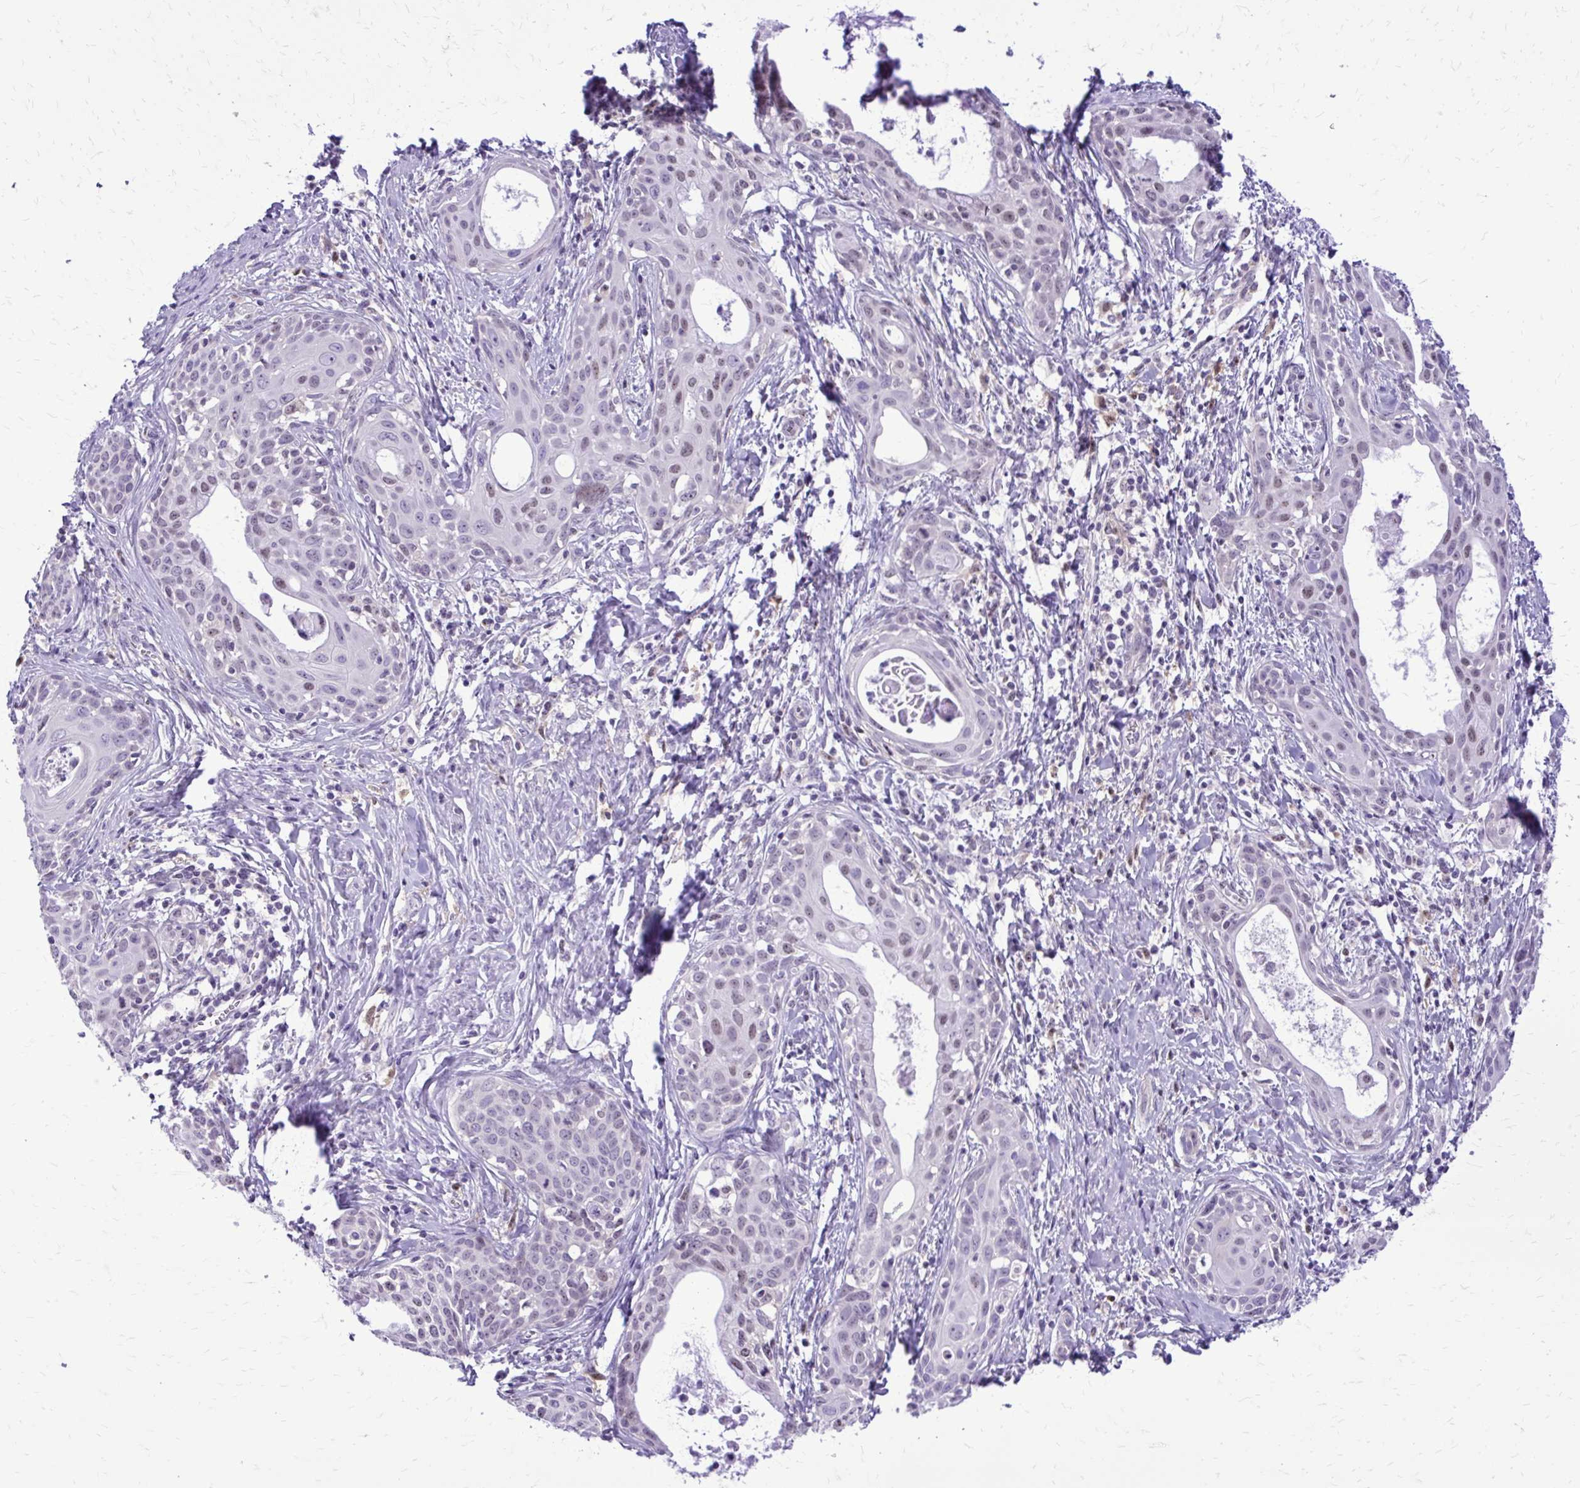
{"staining": {"intensity": "weak", "quantity": "<25%", "location": "nuclear"}, "tissue": "cervical cancer", "cell_type": "Tumor cells", "image_type": "cancer", "snomed": [{"axis": "morphology", "description": "Squamous cell carcinoma, NOS"}, {"axis": "topography", "description": "Cervix"}], "caption": "An image of cervical cancer stained for a protein reveals no brown staining in tumor cells.", "gene": "RASL11B", "patient": {"sex": "female", "age": 52}}